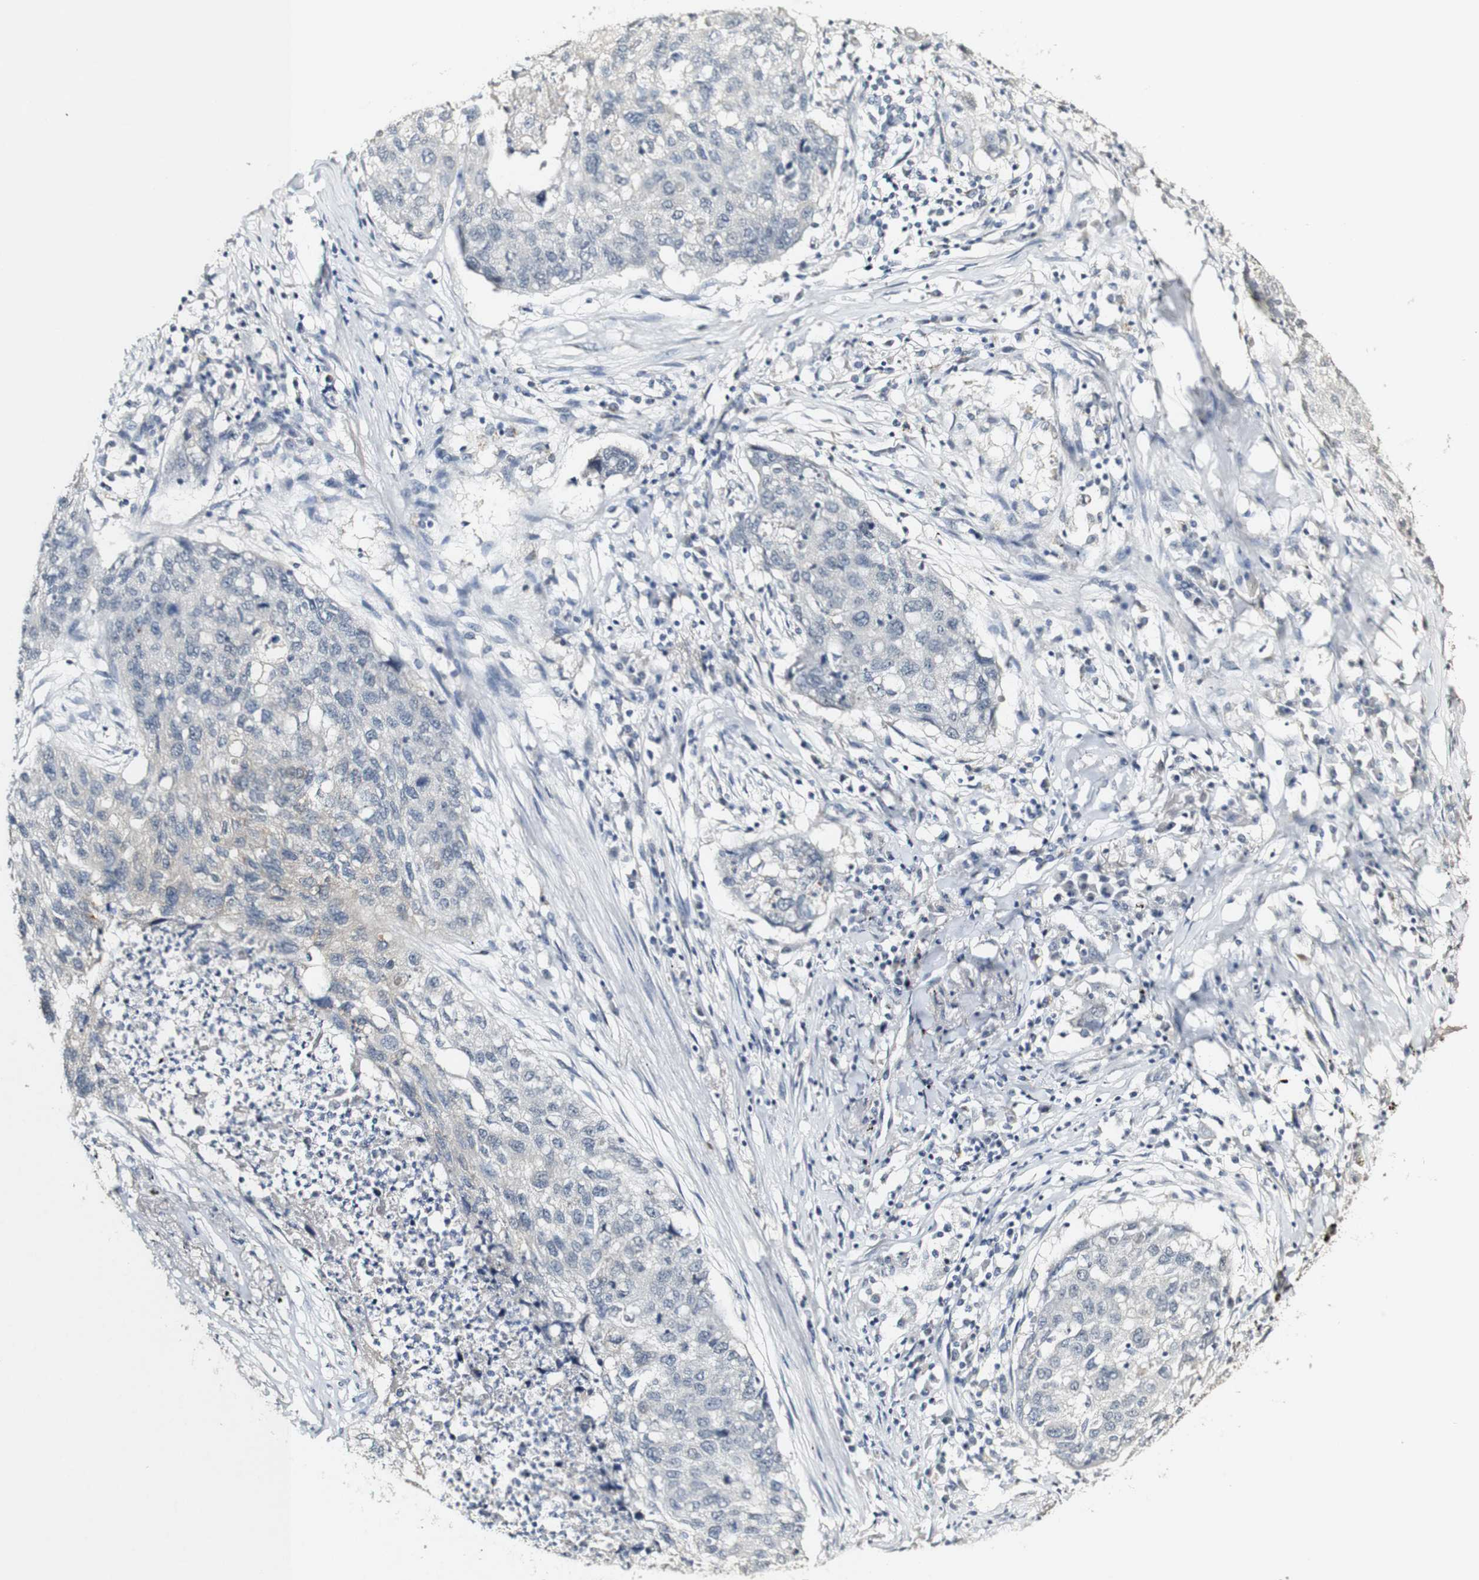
{"staining": {"intensity": "negative", "quantity": "none", "location": "none"}, "tissue": "lung cancer", "cell_type": "Tumor cells", "image_type": "cancer", "snomed": [{"axis": "morphology", "description": "Squamous cell carcinoma, NOS"}, {"axis": "topography", "description": "Lung"}], "caption": "Tumor cells are negative for protein expression in human squamous cell carcinoma (lung).", "gene": "SYT7", "patient": {"sex": "female", "age": 63}}